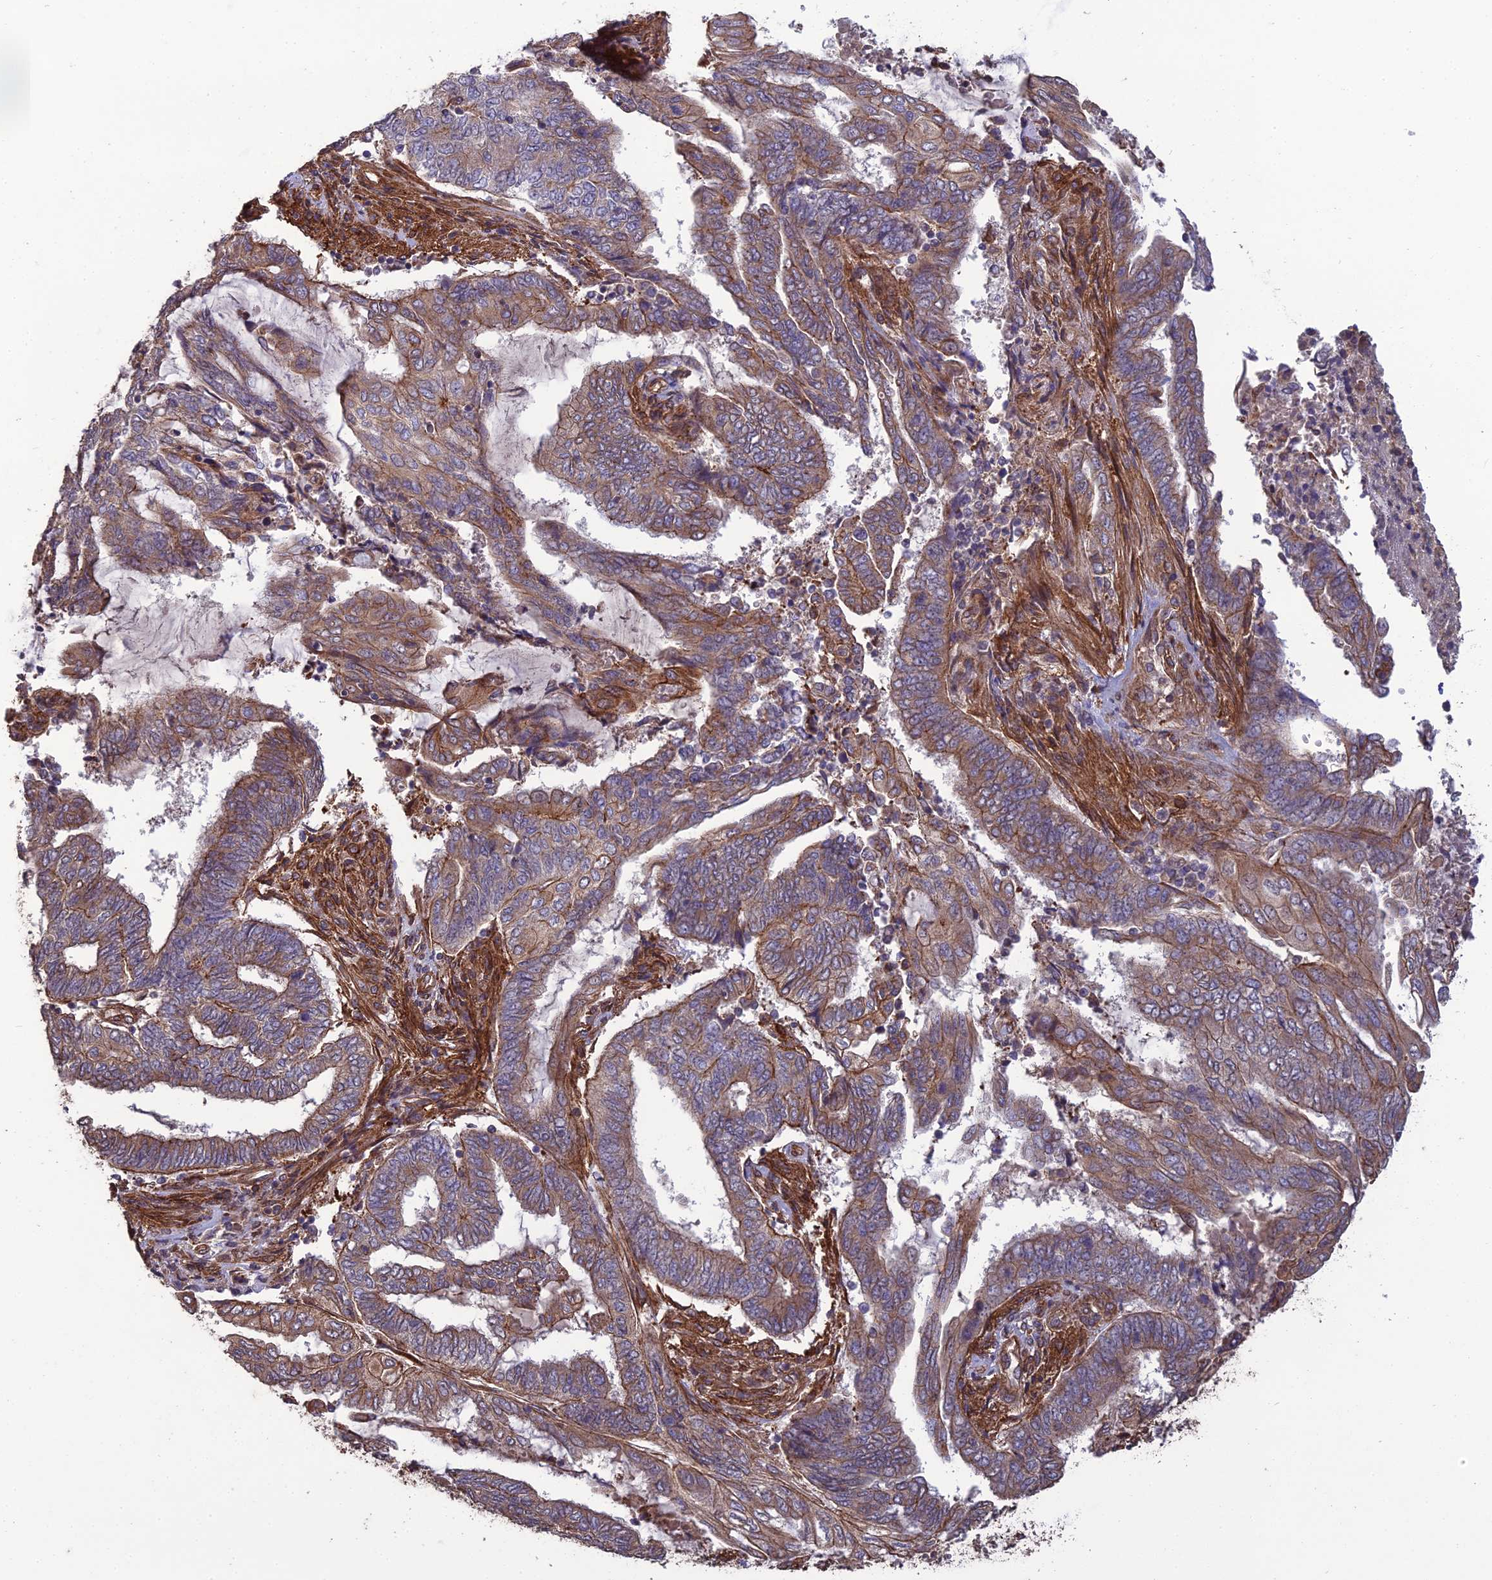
{"staining": {"intensity": "moderate", "quantity": ">75%", "location": "cytoplasmic/membranous"}, "tissue": "endometrial cancer", "cell_type": "Tumor cells", "image_type": "cancer", "snomed": [{"axis": "morphology", "description": "Adenocarcinoma, NOS"}, {"axis": "topography", "description": "Uterus"}, {"axis": "topography", "description": "Endometrium"}], "caption": "High-power microscopy captured an immunohistochemistry (IHC) image of adenocarcinoma (endometrial), revealing moderate cytoplasmic/membranous expression in about >75% of tumor cells.", "gene": "ATP6V0A2", "patient": {"sex": "female", "age": 70}}